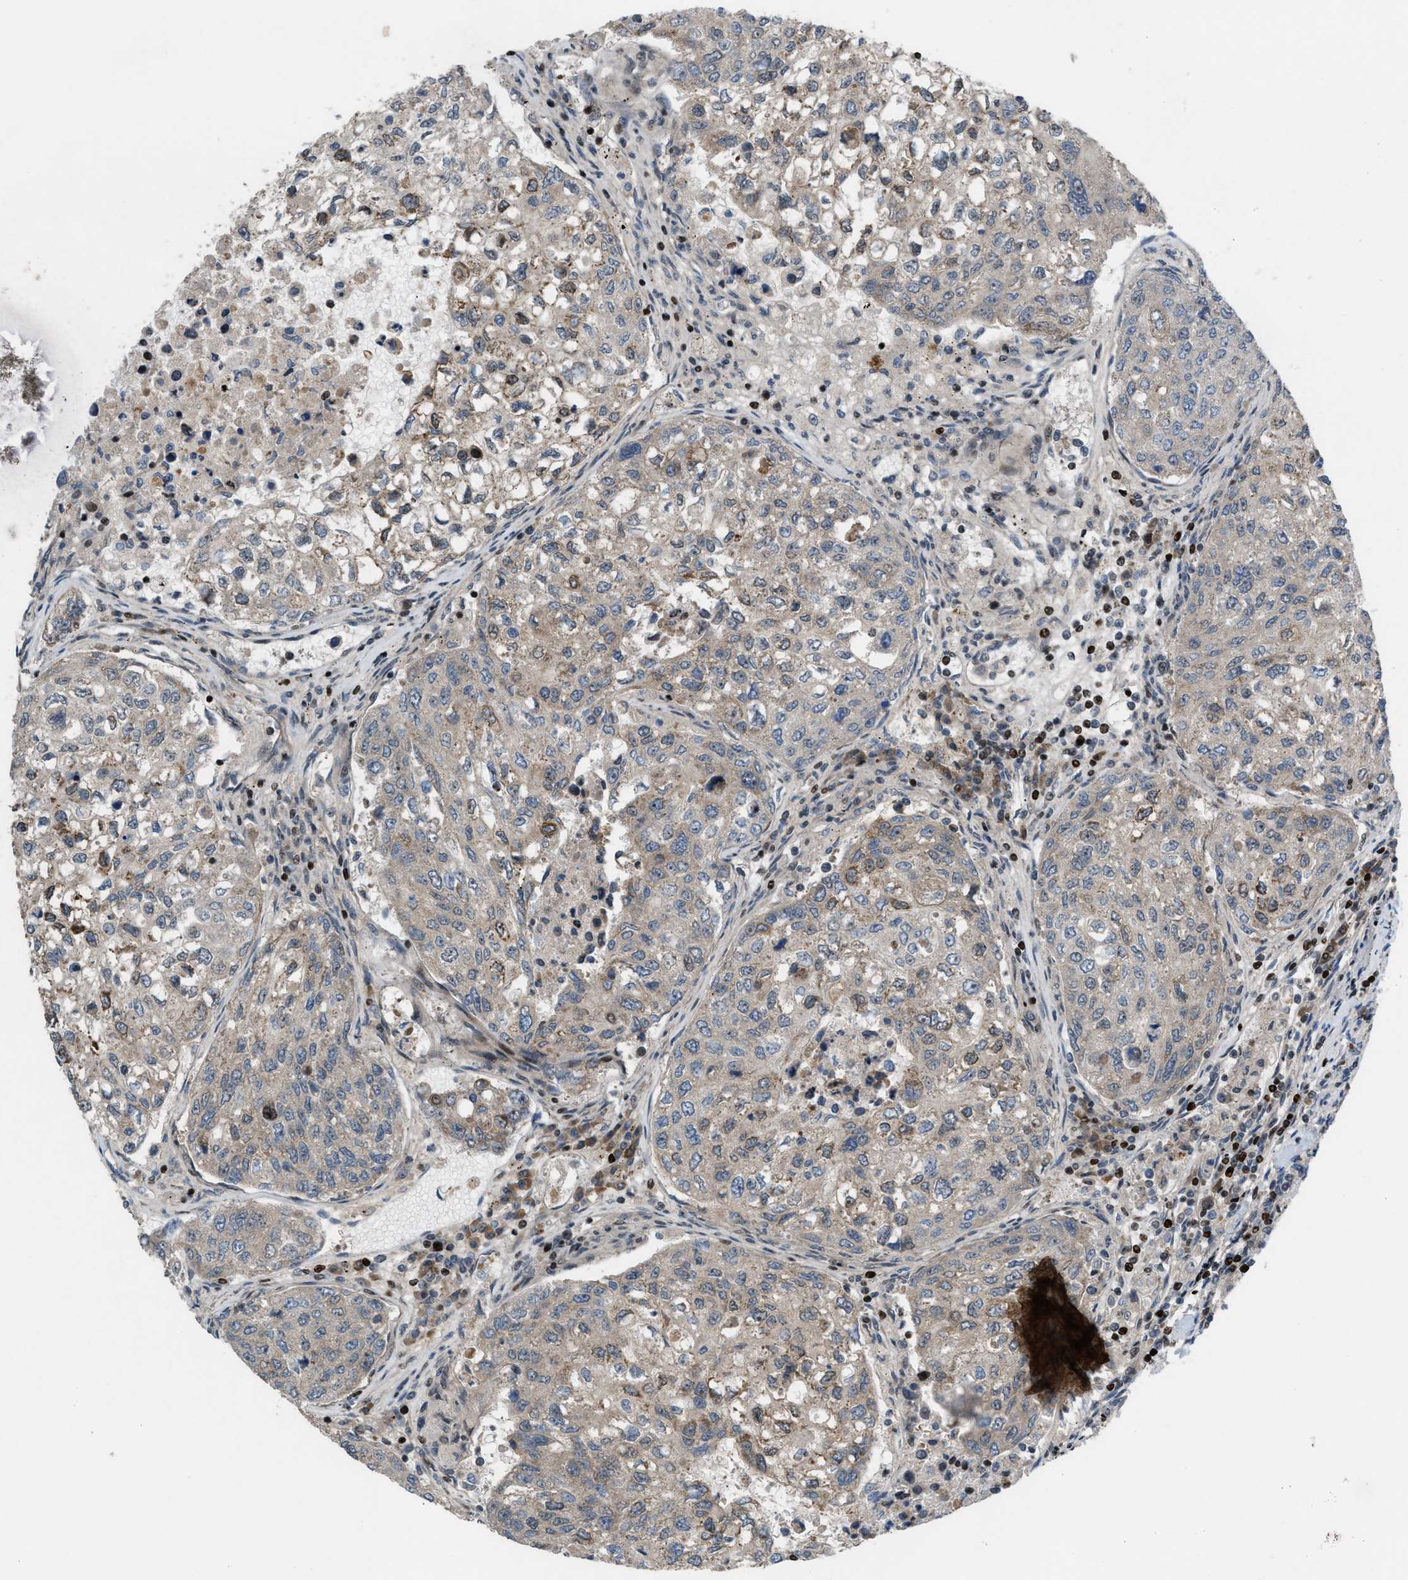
{"staining": {"intensity": "weak", "quantity": "<25%", "location": "cytoplasmic/membranous"}, "tissue": "urothelial cancer", "cell_type": "Tumor cells", "image_type": "cancer", "snomed": [{"axis": "morphology", "description": "Urothelial carcinoma, High grade"}, {"axis": "topography", "description": "Lymph node"}, {"axis": "topography", "description": "Urinary bladder"}], "caption": "Protein analysis of high-grade urothelial carcinoma displays no significant expression in tumor cells.", "gene": "ZNF276", "patient": {"sex": "male", "age": 51}}